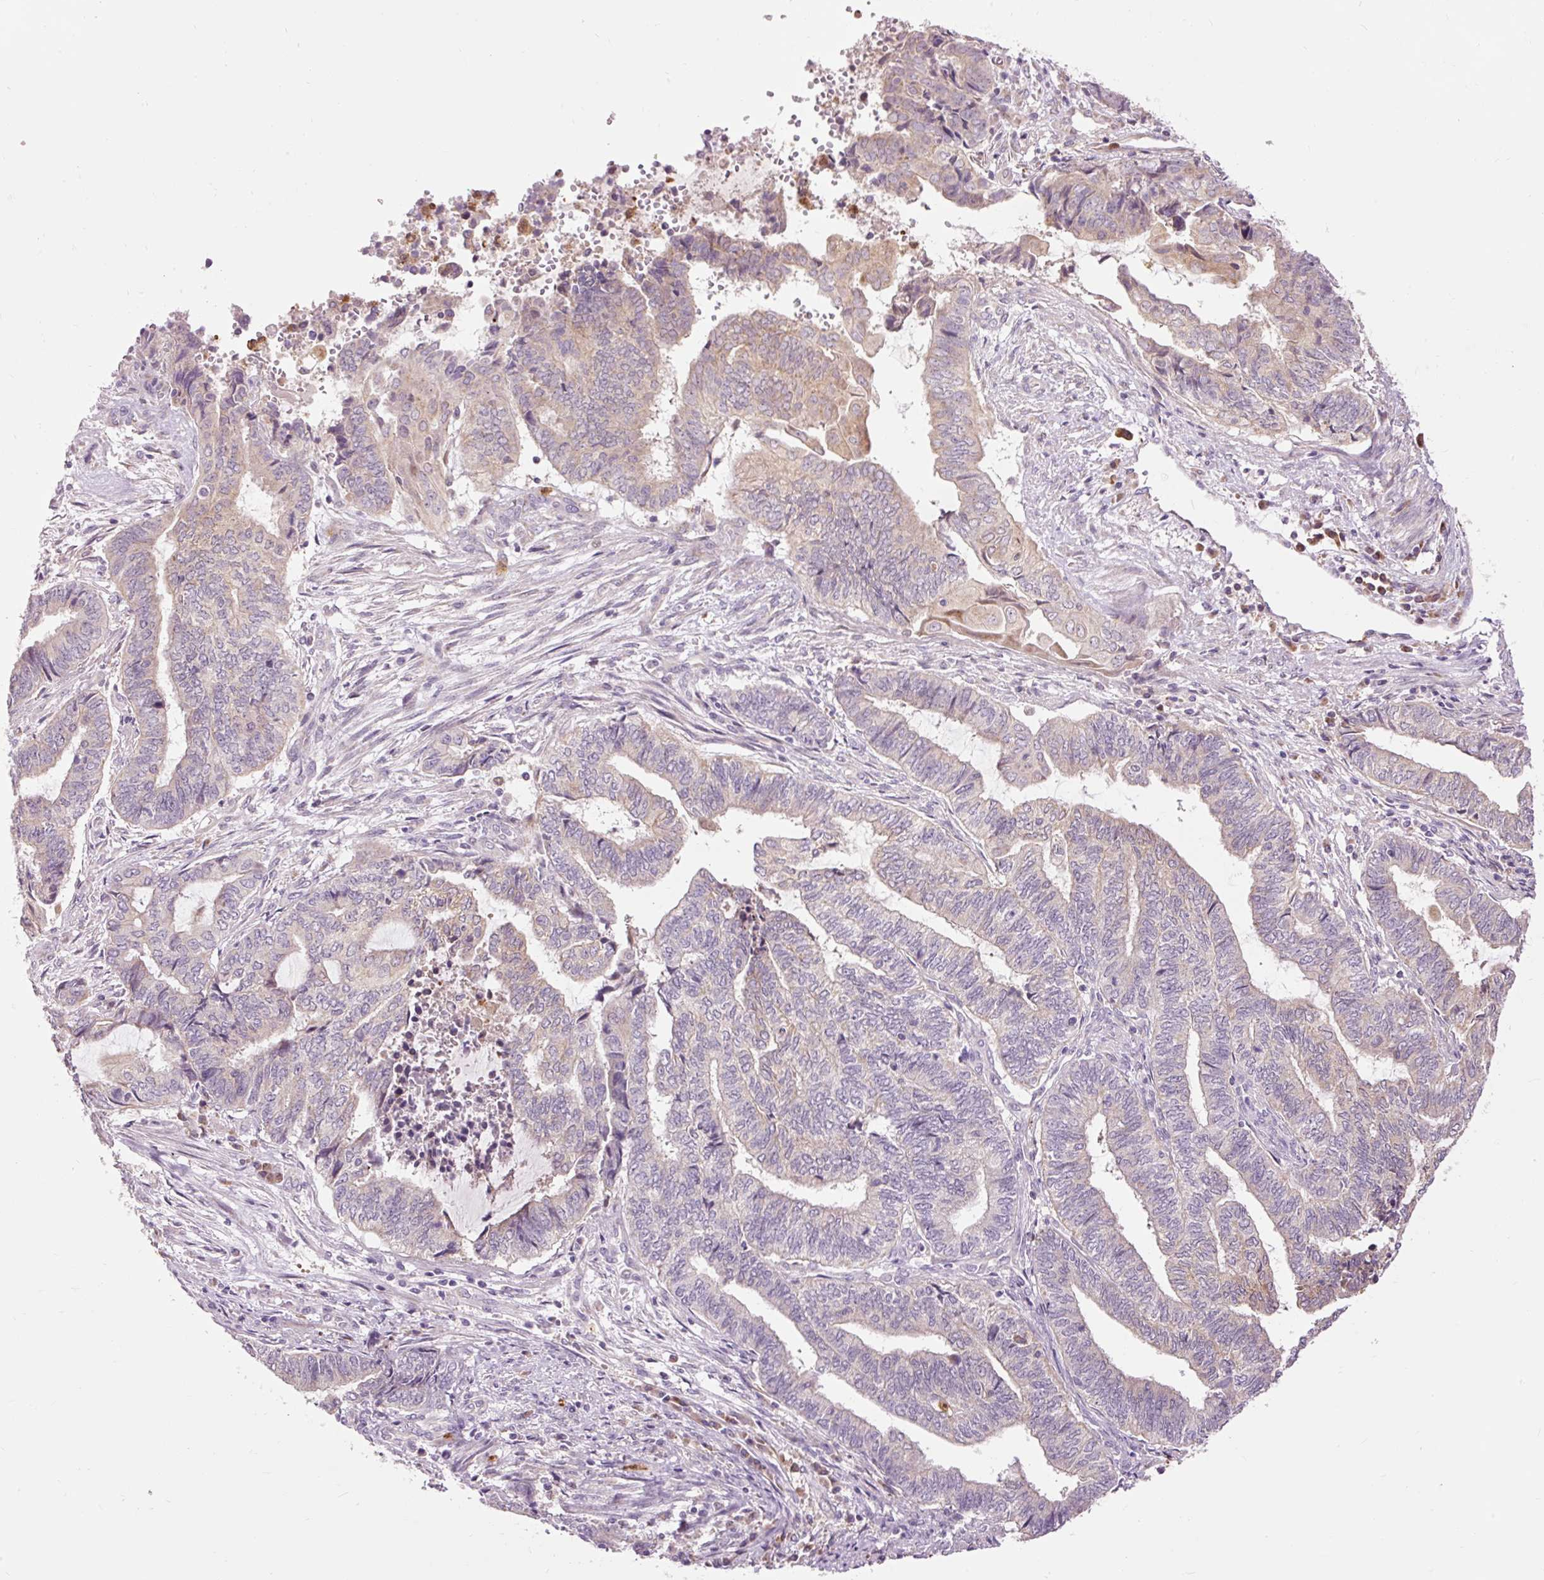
{"staining": {"intensity": "weak", "quantity": "<25%", "location": "cytoplasmic/membranous"}, "tissue": "endometrial cancer", "cell_type": "Tumor cells", "image_type": "cancer", "snomed": [{"axis": "morphology", "description": "Adenocarcinoma, NOS"}, {"axis": "topography", "description": "Uterus"}, {"axis": "topography", "description": "Endometrium"}], "caption": "A histopathology image of human adenocarcinoma (endometrial) is negative for staining in tumor cells.", "gene": "PRDX5", "patient": {"sex": "female", "age": 70}}